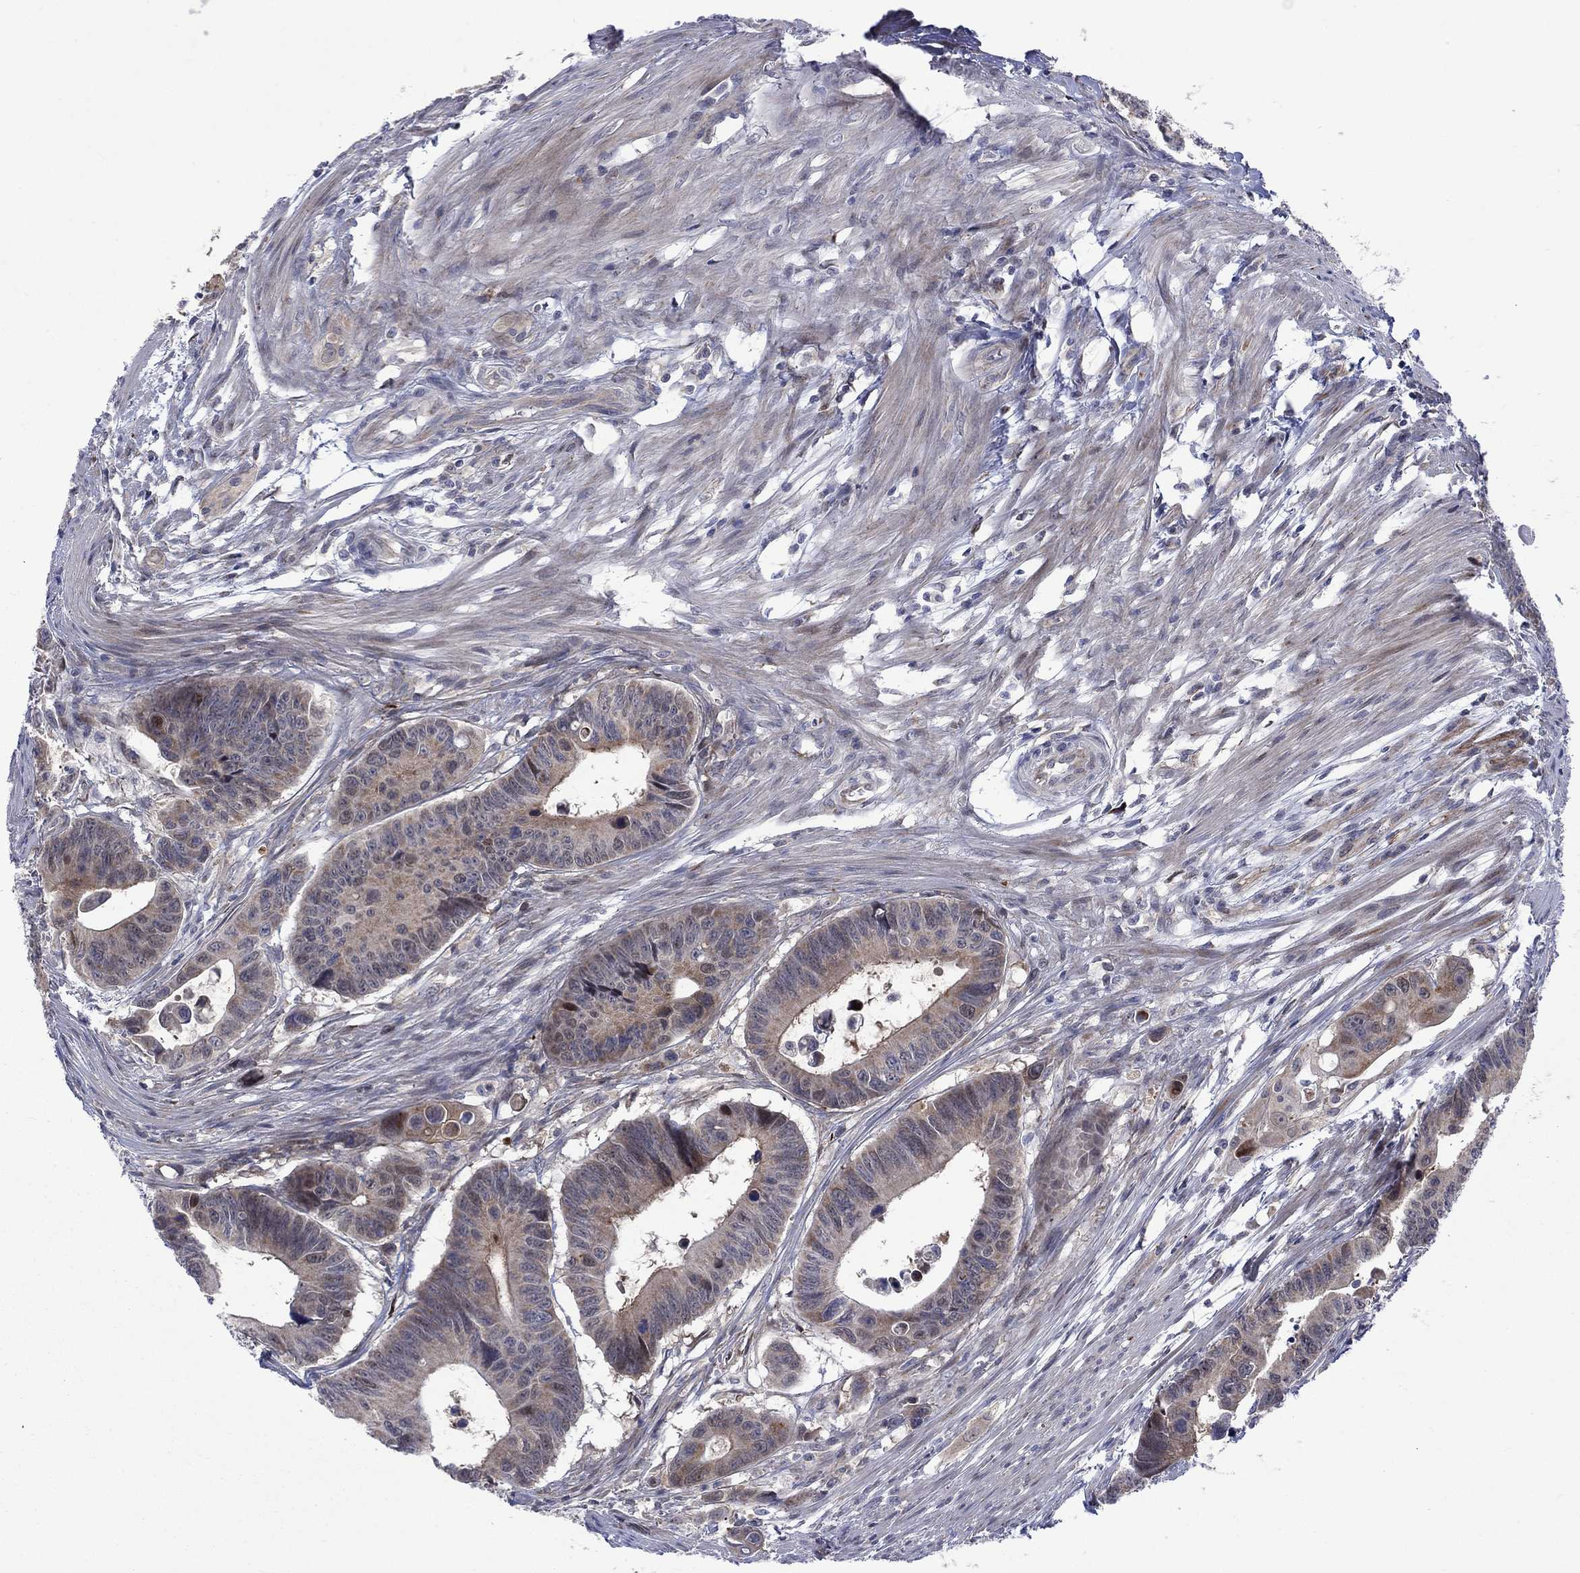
{"staining": {"intensity": "weak", "quantity": "<25%", "location": "cytoplasmic/membranous"}, "tissue": "colorectal cancer", "cell_type": "Tumor cells", "image_type": "cancer", "snomed": [{"axis": "morphology", "description": "Adenocarcinoma, NOS"}, {"axis": "topography", "description": "Colon"}], "caption": "High magnification brightfield microscopy of colorectal cancer stained with DAB (brown) and counterstained with hematoxylin (blue): tumor cells show no significant staining.", "gene": "SLC35F2", "patient": {"sex": "female", "age": 87}}